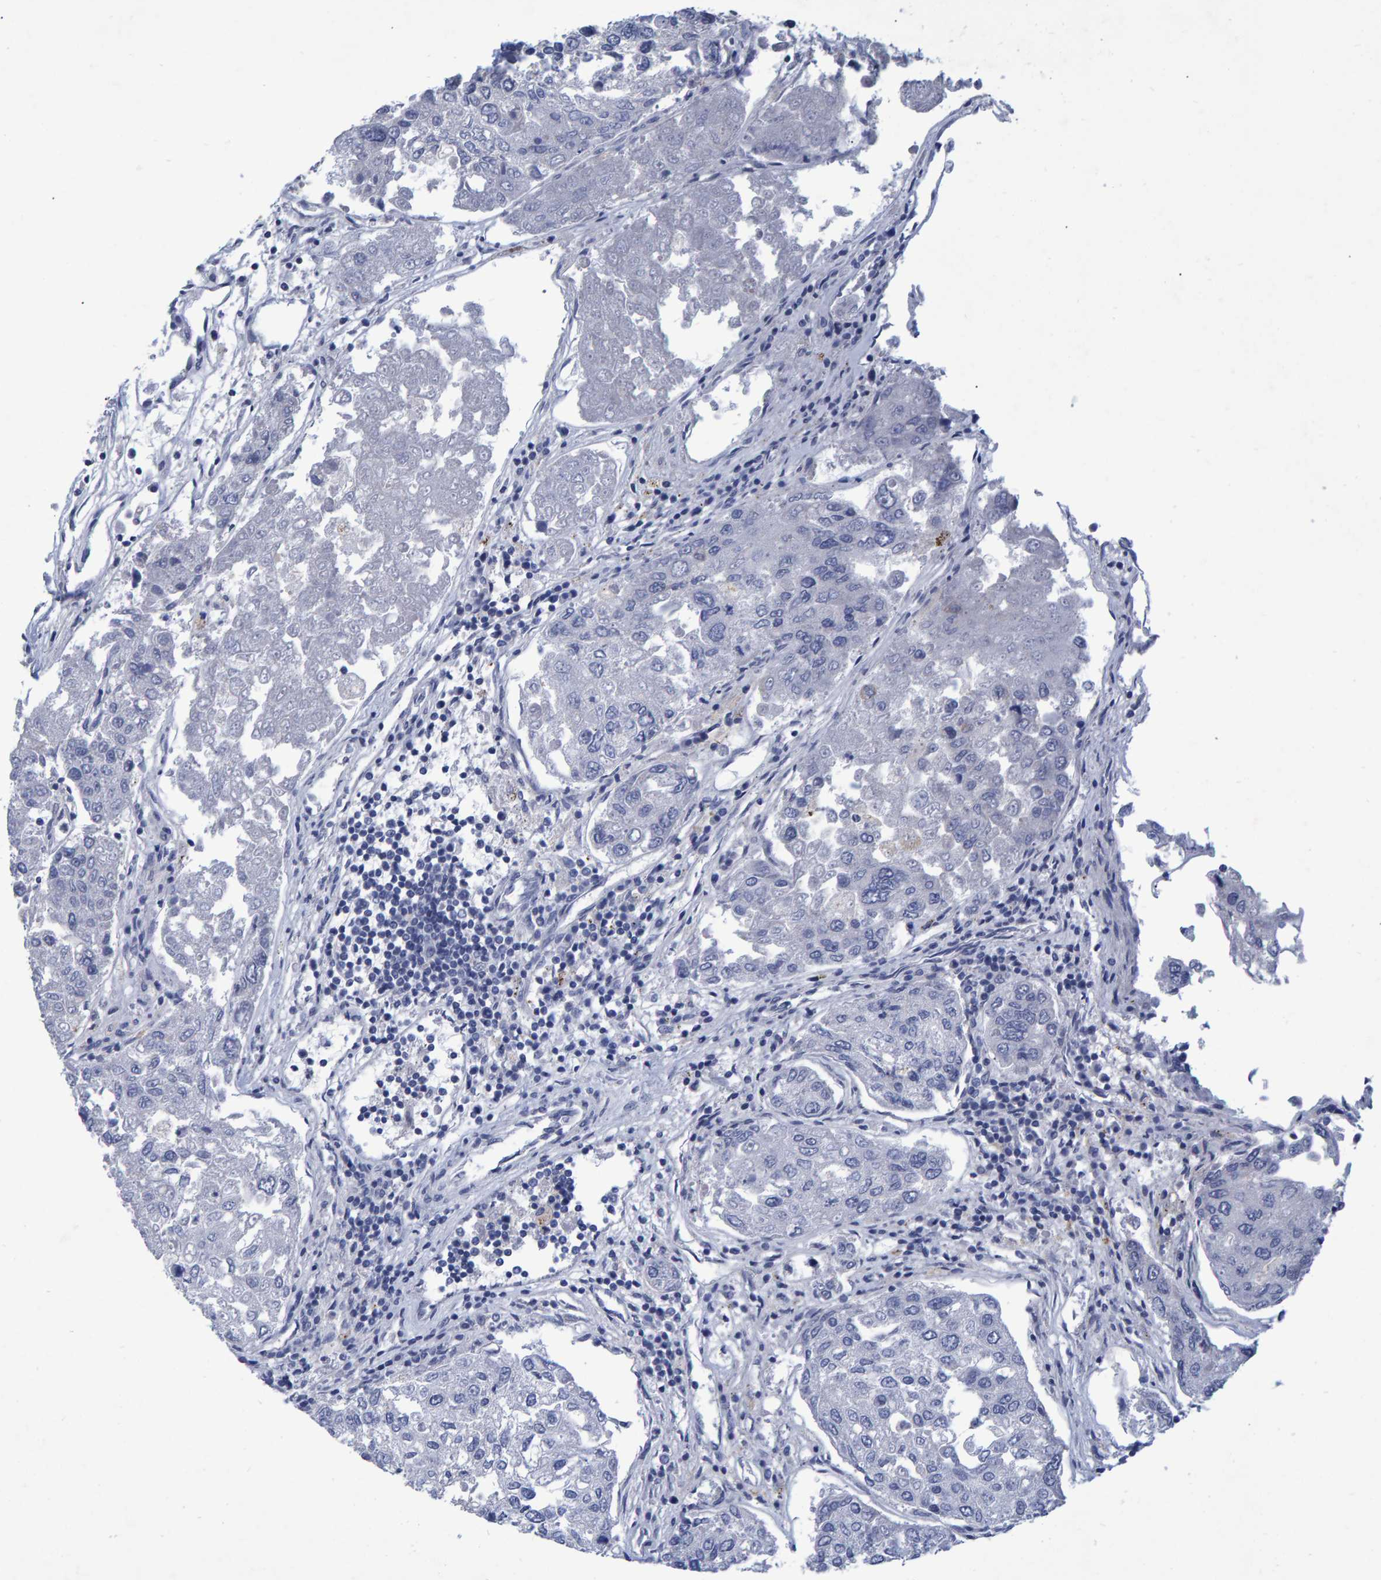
{"staining": {"intensity": "negative", "quantity": "none", "location": "none"}, "tissue": "urothelial cancer", "cell_type": "Tumor cells", "image_type": "cancer", "snomed": [{"axis": "morphology", "description": "Urothelial carcinoma, High grade"}, {"axis": "topography", "description": "Lymph node"}, {"axis": "topography", "description": "Urinary bladder"}], "caption": "There is no significant staining in tumor cells of urothelial carcinoma (high-grade).", "gene": "QKI", "patient": {"sex": "male", "age": 51}}